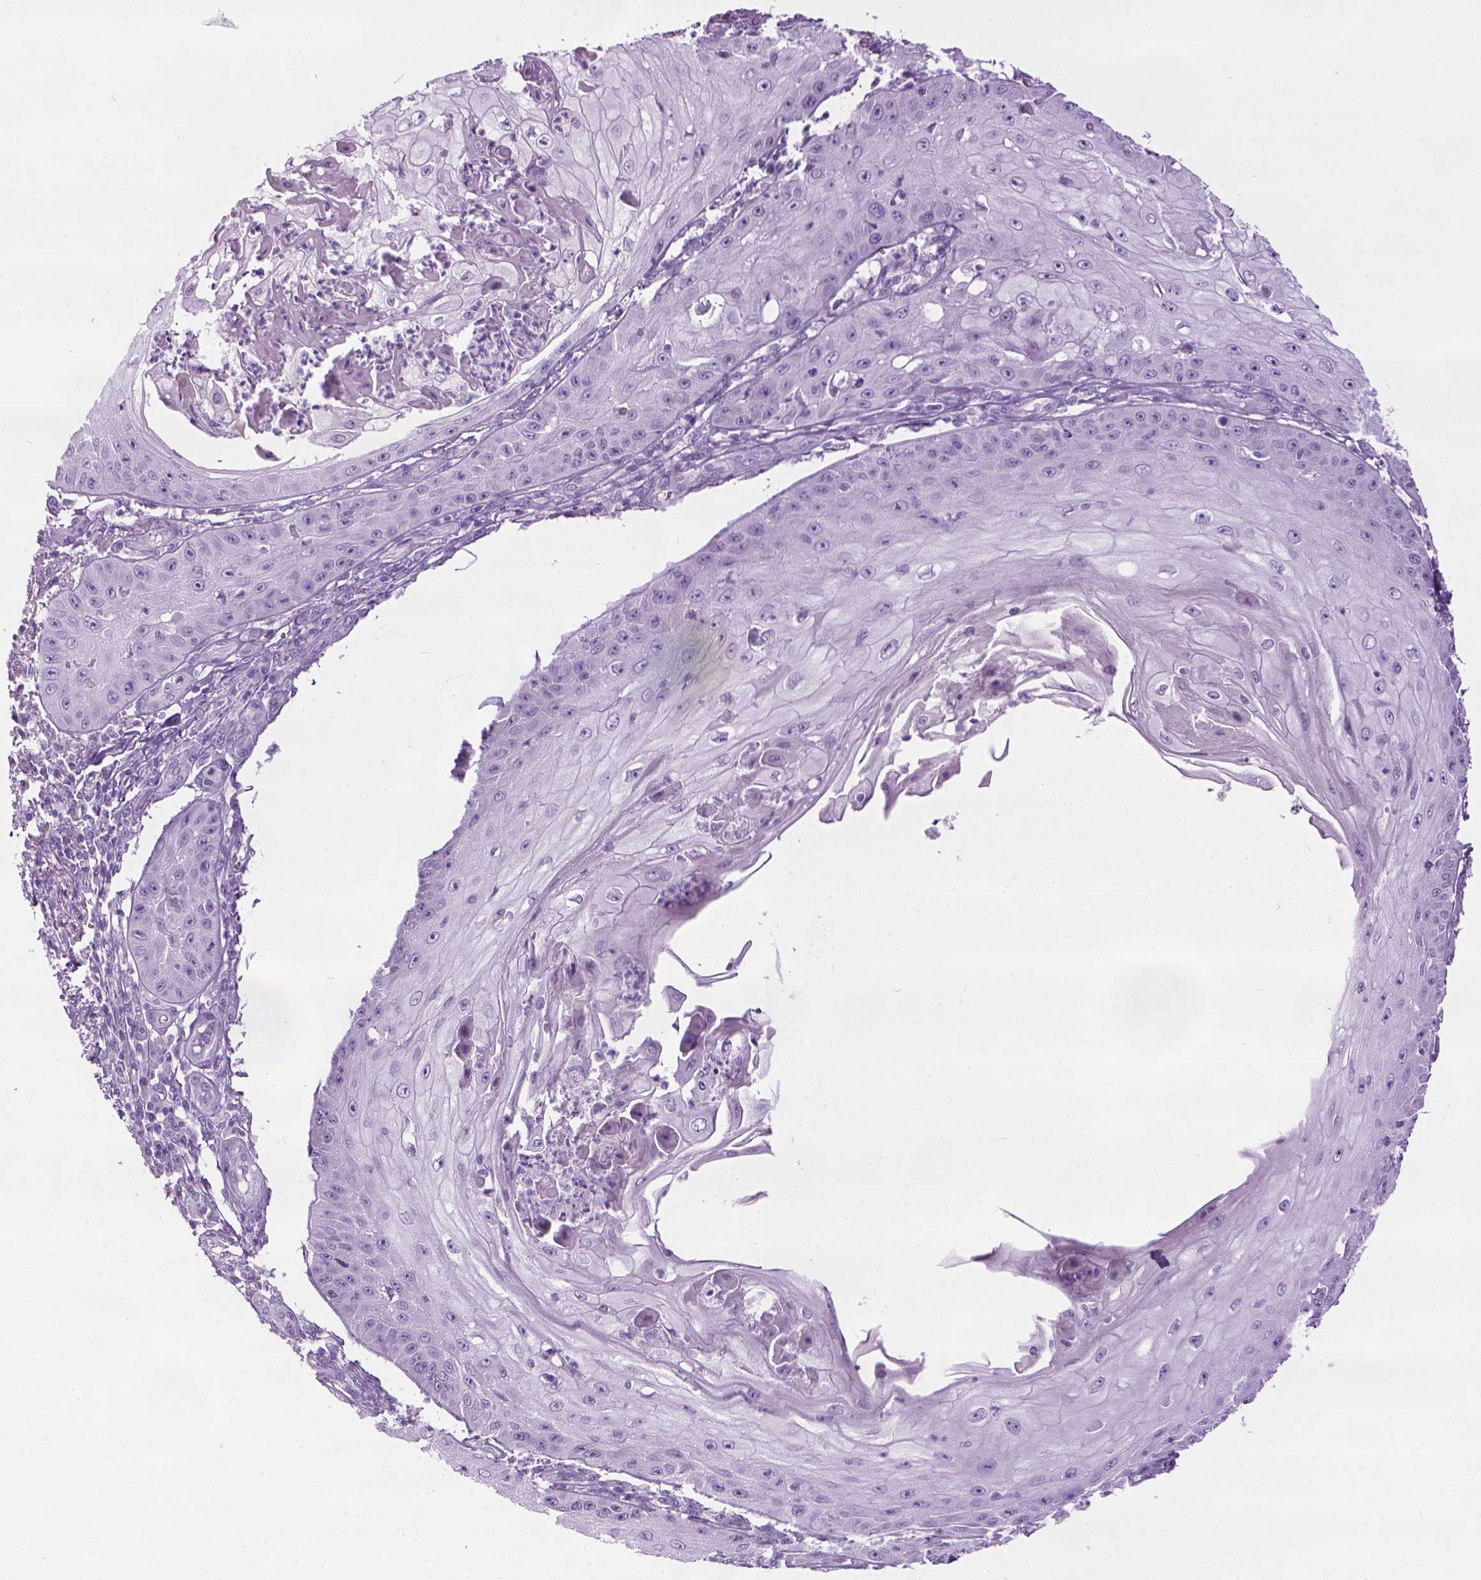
{"staining": {"intensity": "negative", "quantity": "none", "location": "none"}, "tissue": "skin cancer", "cell_type": "Tumor cells", "image_type": "cancer", "snomed": [{"axis": "morphology", "description": "Squamous cell carcinoma, NOS"}, {"axis": "topography", "description": "Skin"}], "caption": "Immunohistochemistry (IHC) image of human skin cancer stained for a protein (brown), which exhibits no staining in tumor cells. (DAB IHC, high magnification).", "gene": "DNAI7", "patient": {"sex": "male", "age": 70}}